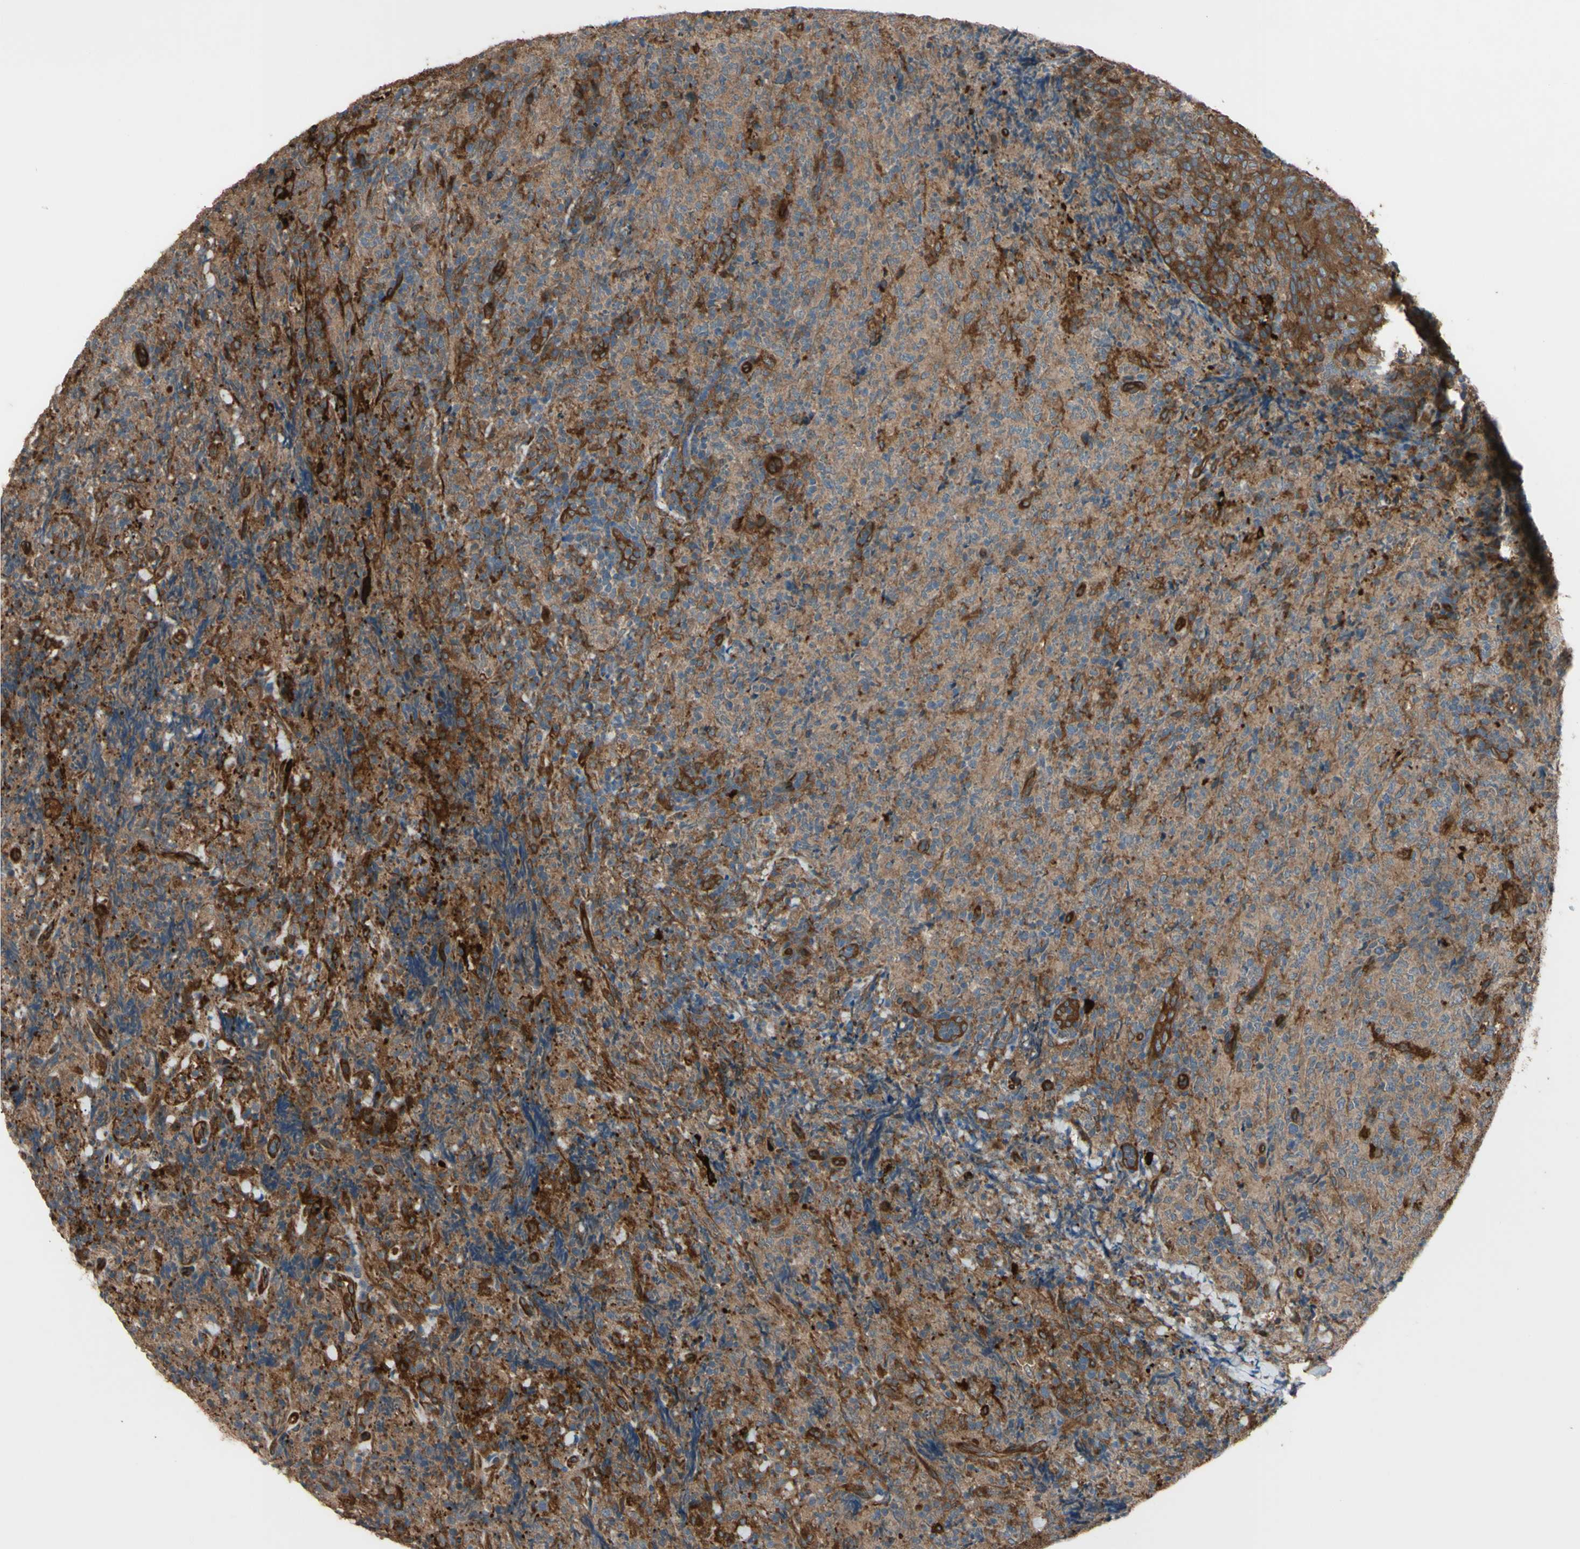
{"staining": {"intensity": "weak", "quantity": ">75%", "location": "cytoplasmic/membranous"}, "tissue": "lymphoma", "cell_type": "Tumor cells", "image_type": "cancer", "snomed": [{"axis": "morphology", "description": "Malignant lymphoma, non-Hodgkin's type, High grade"}, {"axis": "topography", "description": "Tonsil"}], "caption": "Brown immunohistochemical staining in human high-grade malignant lymphoma, non-Hodgkin's type displays weak cytoplasmic/membranous staining in about >75% of tumor cells. Using DAB (brown) and hematoxylin (blue) stains, captured at high magnification using brightfield microscopy.", "gene": "PTPN12", "patient": {"sex": "female", "age": 36}}